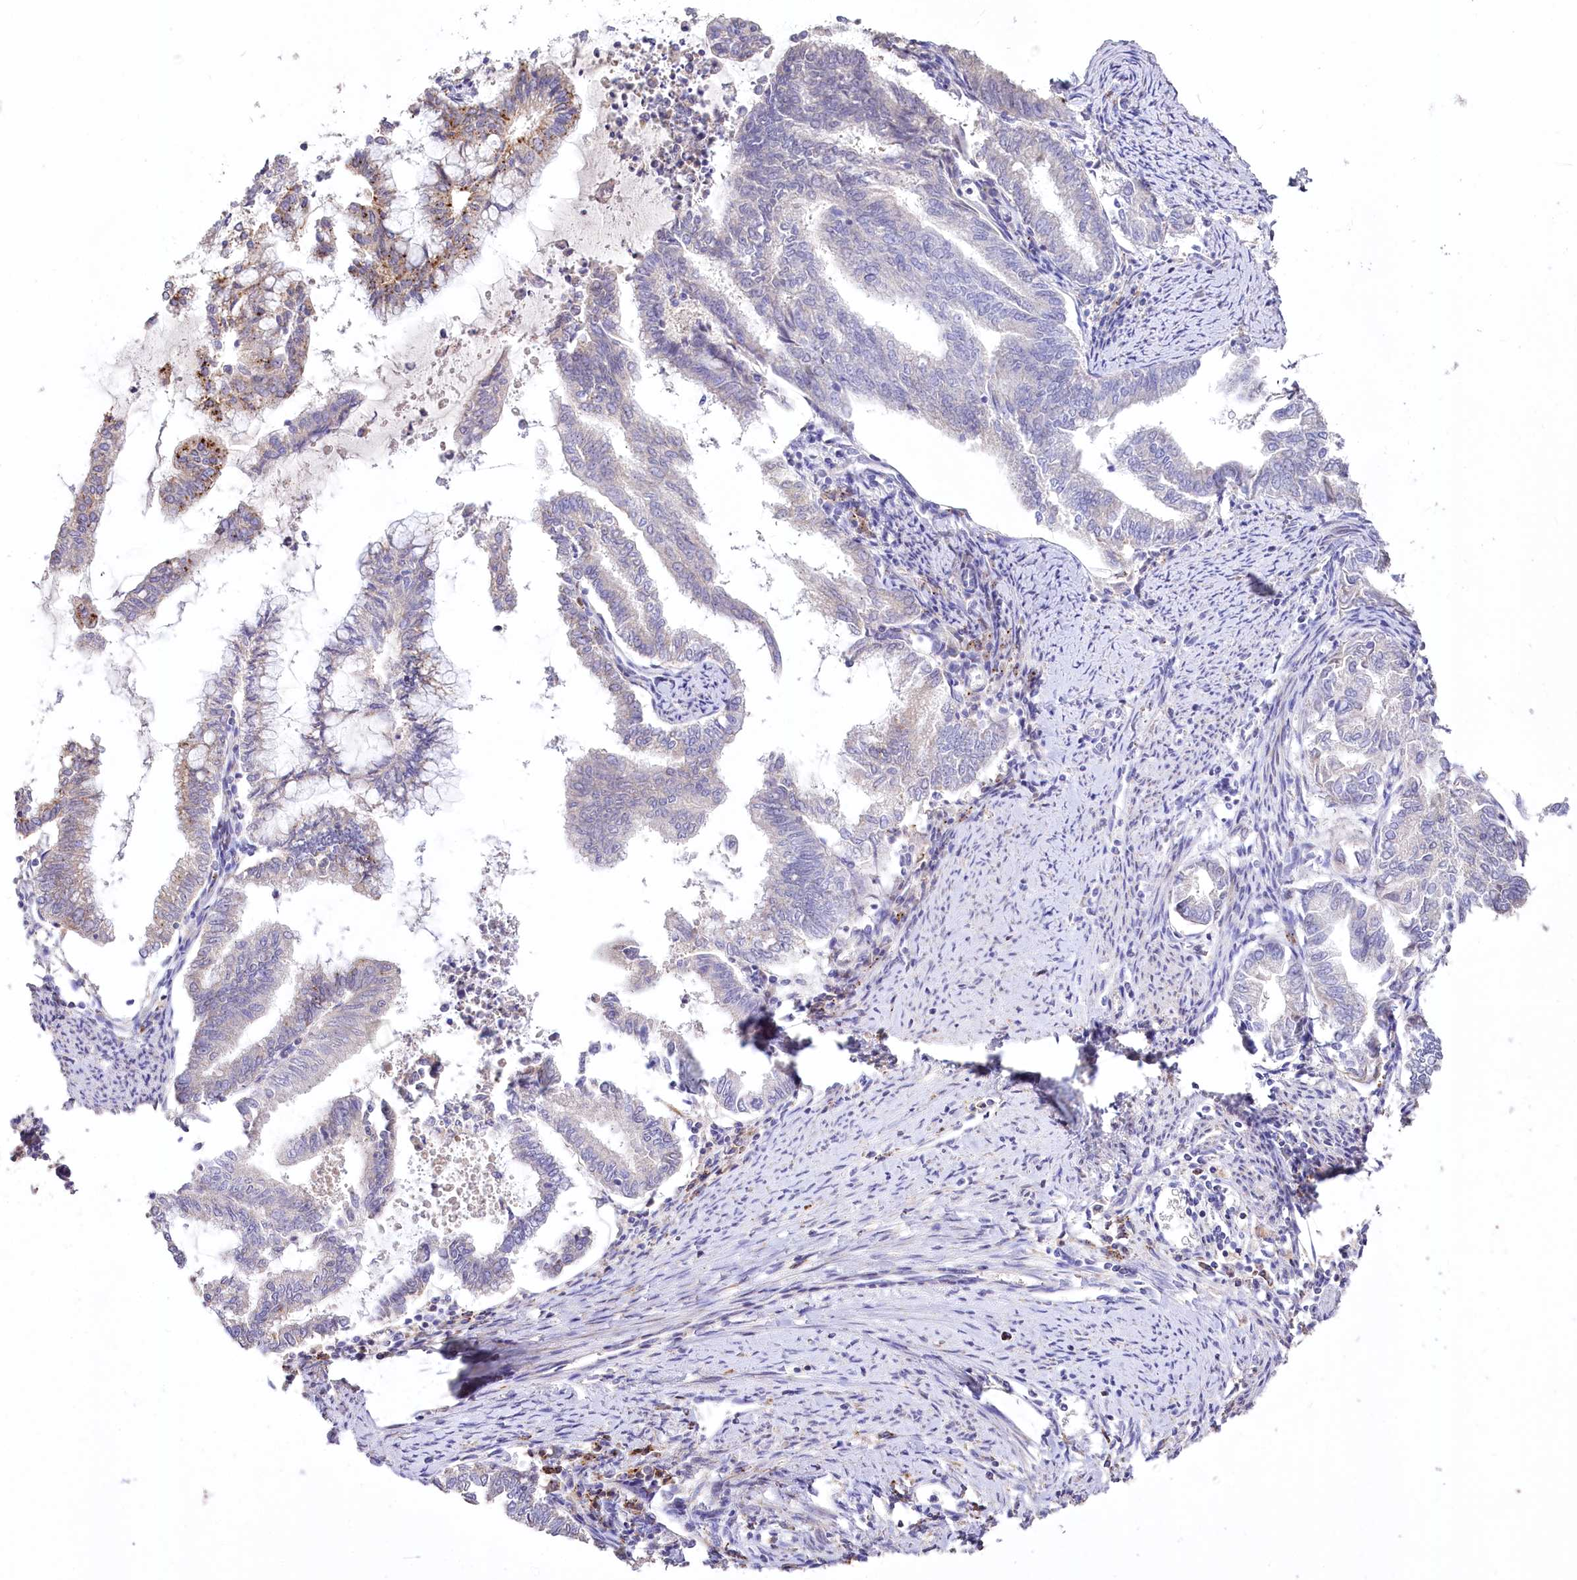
{"staining": {"intensity": "weak", "quantity": "<25%", "location": "cytoplasmic/membranous"}, "tissue": "endometrial cancer", "cell_type": "Tumor cells", "image_type": "cancer", "snomed": [{"axis": "morphology", "description": "Adenocarcinoma, NOS"}, {"axis": "topography", "description": "Endometrium"}], "caption": "Immunohistochemistry photomicrograph of endometrial cancer stained for a protein (brown), which reveals no staining in tumor cells.", "gene": "PTER", "patient": {"sex": "female", "age": 79}}